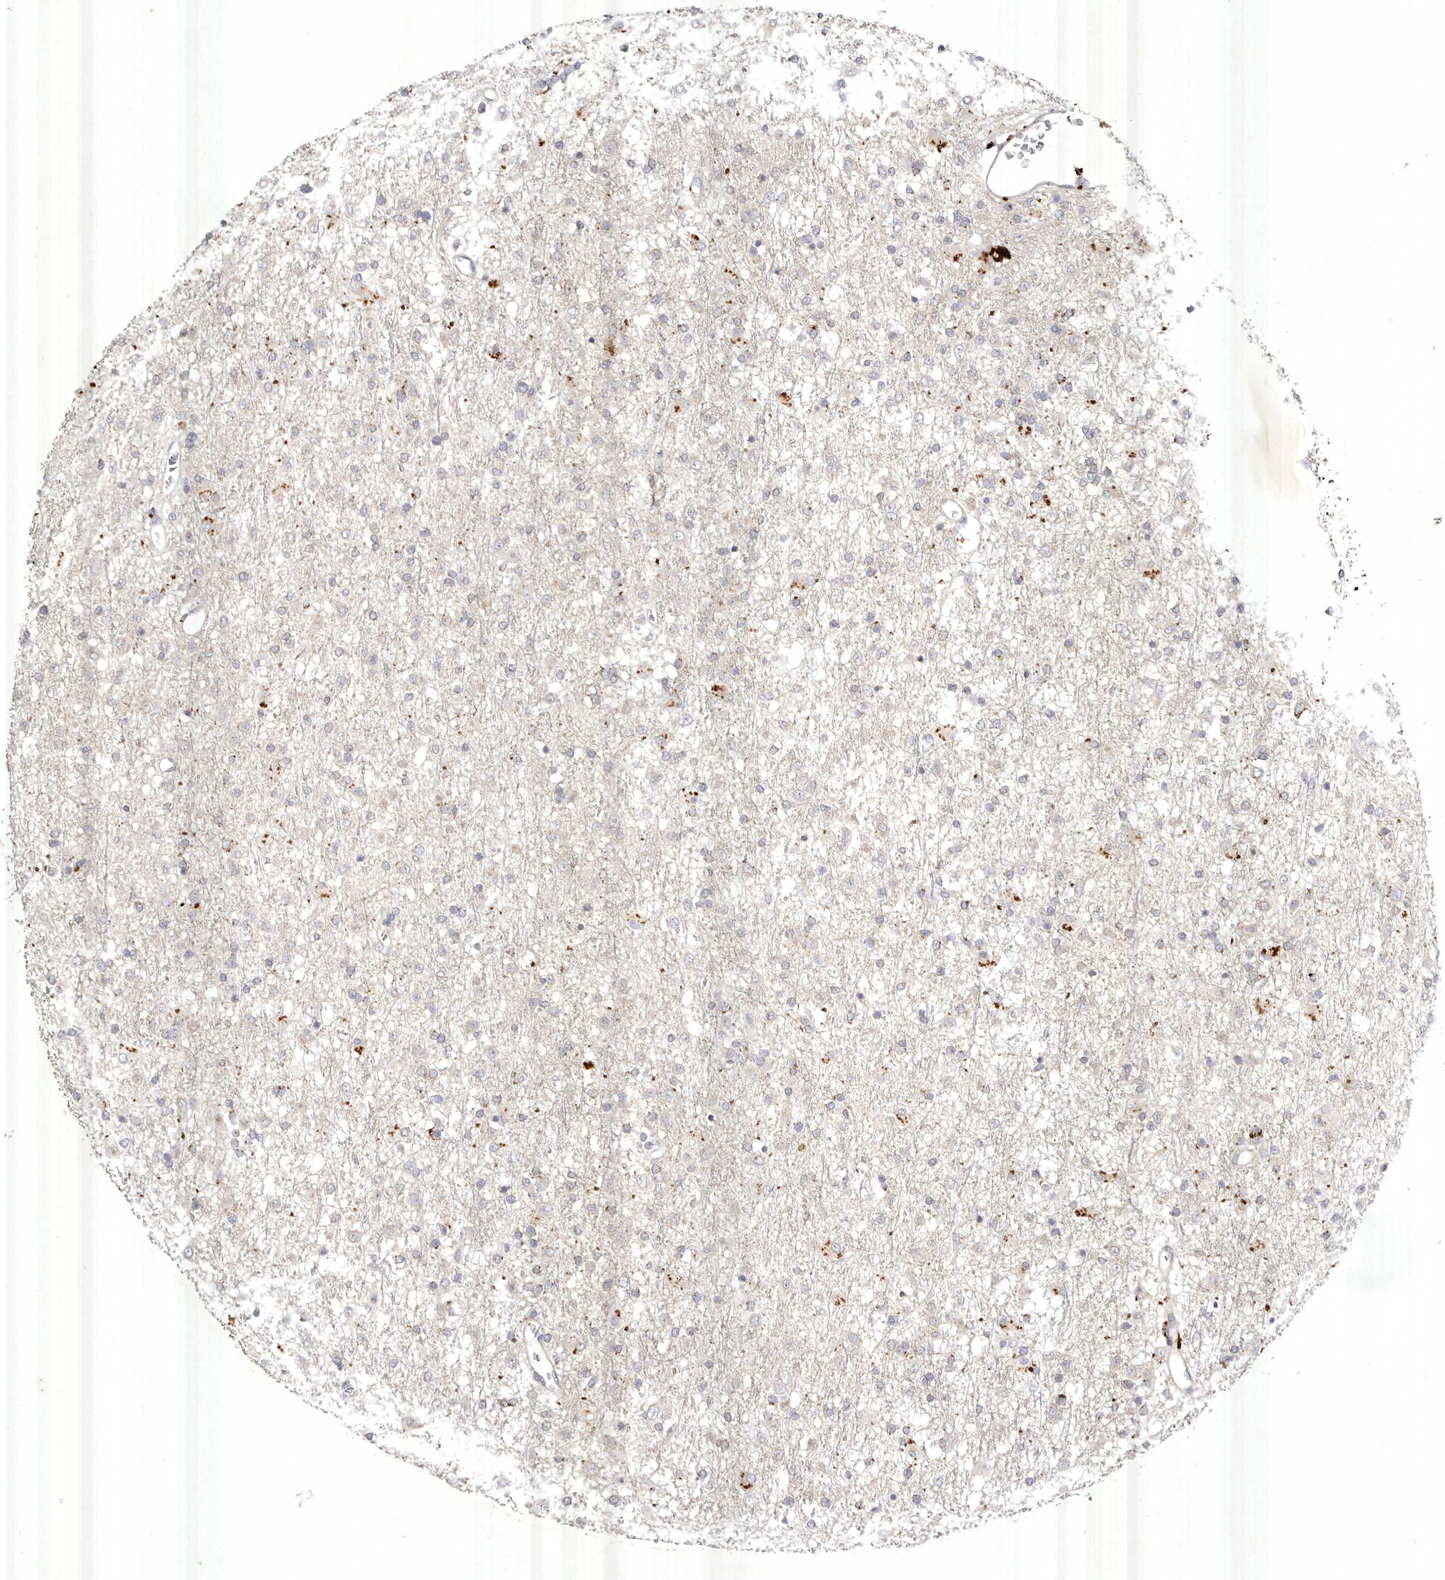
{"staining": {"intensity": "negative", "quantity": "none", "location": "none"}, "tissue": "glioma", "cell_type": "Tumor cells", "image_type": "cancer", "snomed": [{"axis": "morphology", "description": "Glioma, malignant, Low grade"}, {"axis": "topography", "description": "Brain"}], "caption": "Immunohistochemistry (IHC) micrograph of neoplastic tissue: human glioma stained with DAB shows no significant protein staining in tumor cells. (DAB (3,3'-diaminobenzidine) IHC, high magnification).", "gene": "USP24", "patient": {"sex": "male", "age": 65}}